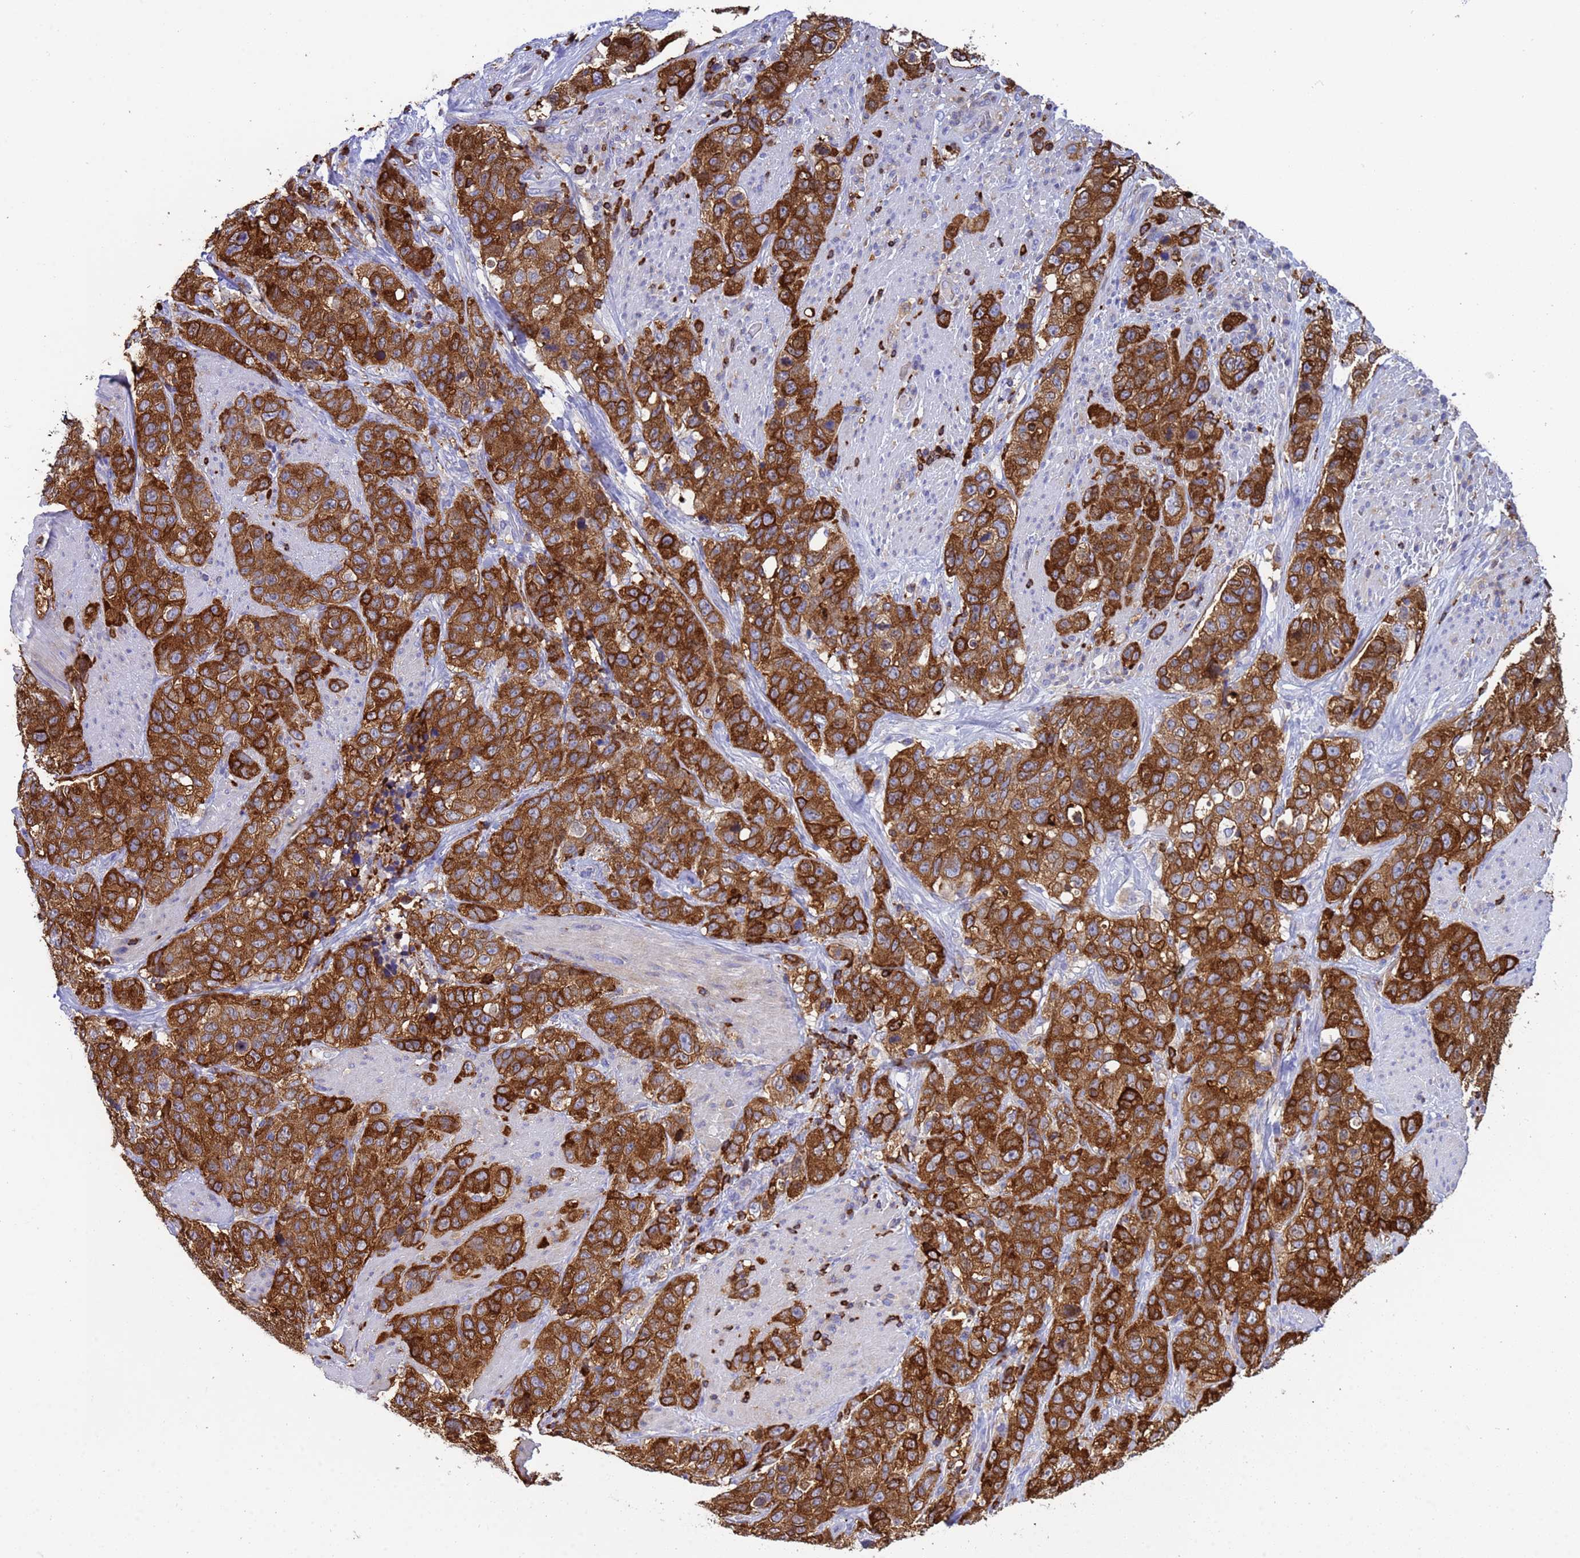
{"staining": {"intensity": "strong", "quantity": ">75%", "location": "cytoplasmic/membranous"}, "tissue": "stomach cancer", "cell_type": "Tumor cells", "image_type": "cancer", "snomed": [{"axis": "morphology", "description": "Adenocarcinoma, NOS"}, {"axis": "topography", "description": "Stomach"}], "caption": "About >75% of tumor cells in adenocarcinoma (stomach) display strong cytoplasmic/membranous protein positivity as visualized by brown immunohistochemical staining.", "gene": "EZR", "patient": {"sex": "male", "age": 48}}